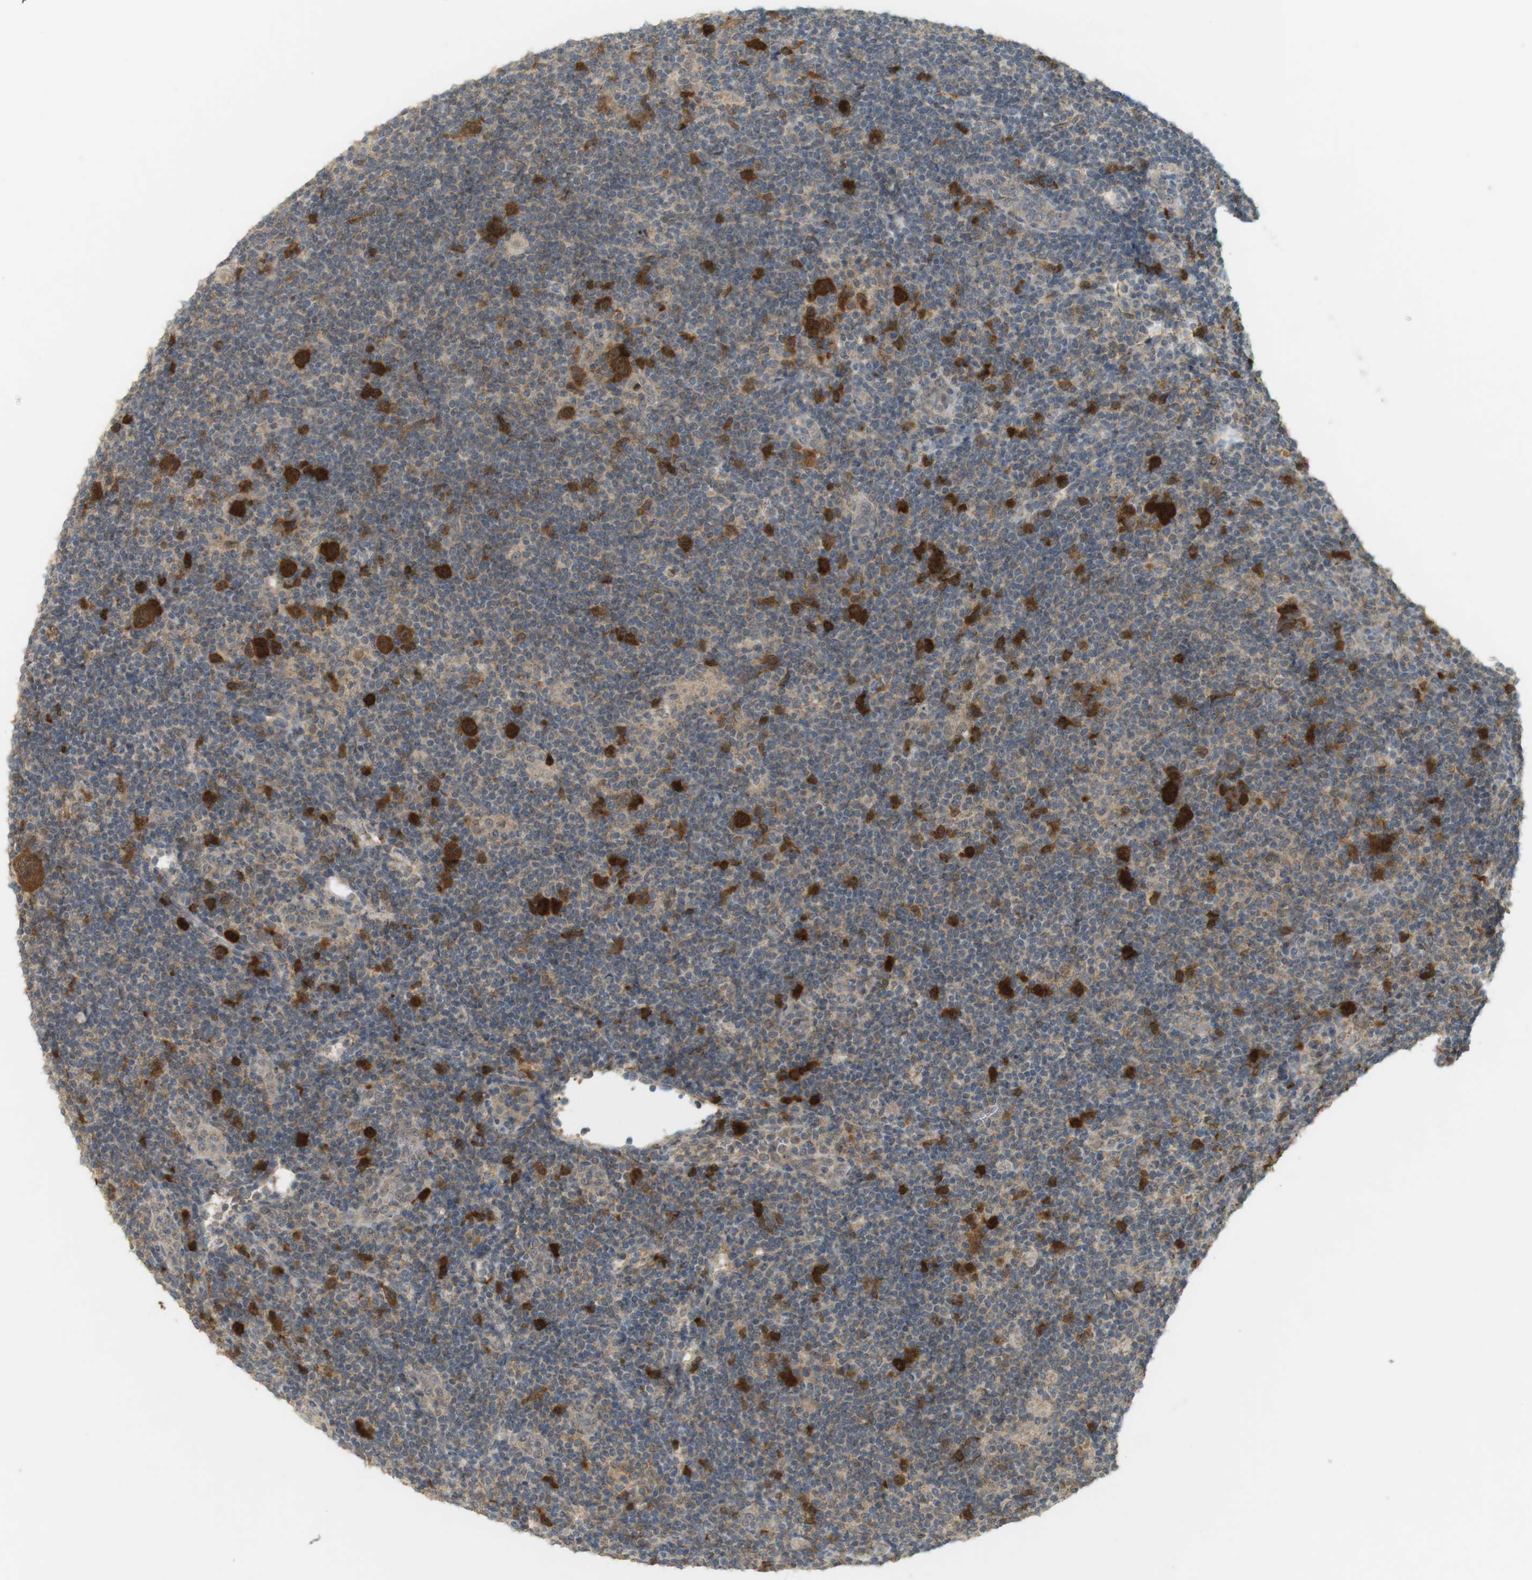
{"staining": {"intensity": "strong", "quantity": ">75%", "location": "cytoplasmic/membranous"}, "tissue": "lymphoma", "cell_type": "Tumor cells", "image_type": "cancer", "snomed": [{"axis": "morphology", "description": "Hodgkin's disease, NOS"}, {"axis": "topography", "description": "Lymph node"}], "caption": "Immunohistochemistry (IHC) of lymphoma demonstrates high levels of strong cytoplasmic/membranous expression in about >75% of tumor cells.", "gene": "TTK", "patient": {"sex": "female", "age": 57}}